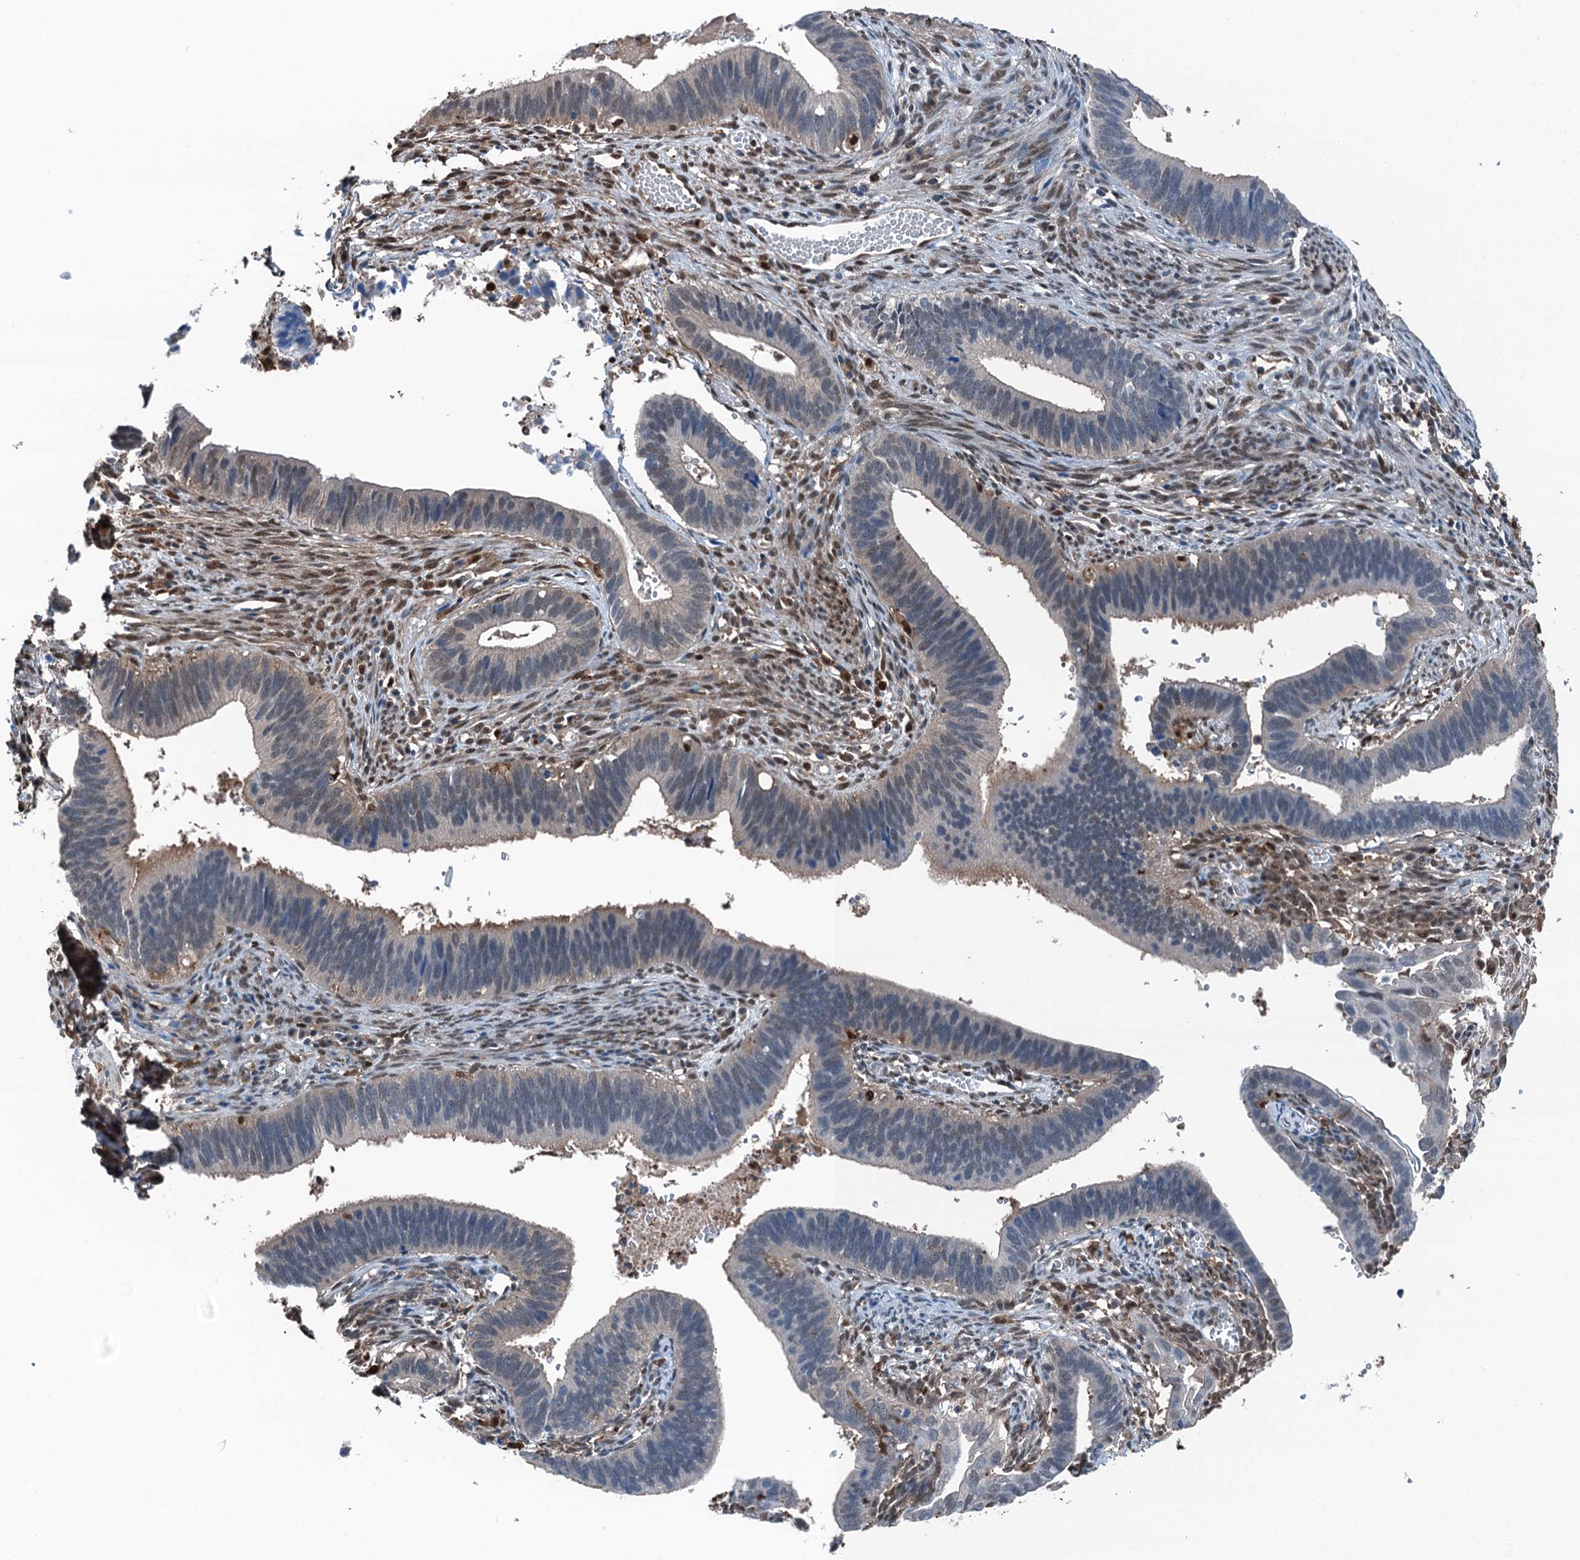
{"staining": {"intensity": "weak", "quantity": "<25%", "location": "cytoplasmic/membranous"}, "tissue": "cervical cancer", "cell_type": "Tumor cells", "image_type": "cancer", "snomed": [{"axis": "morphology", "description": "Adenocarcinoma, NOS"}, {"axis": "topography", "description": "Cervix"}], "caption": "Human cervical cancer stained for a protein using immunohistochemistry (IHC) reveals no staining in tumor cells.", "gene": "RNH1", "patient": {"sex": "female", "age": 42}}